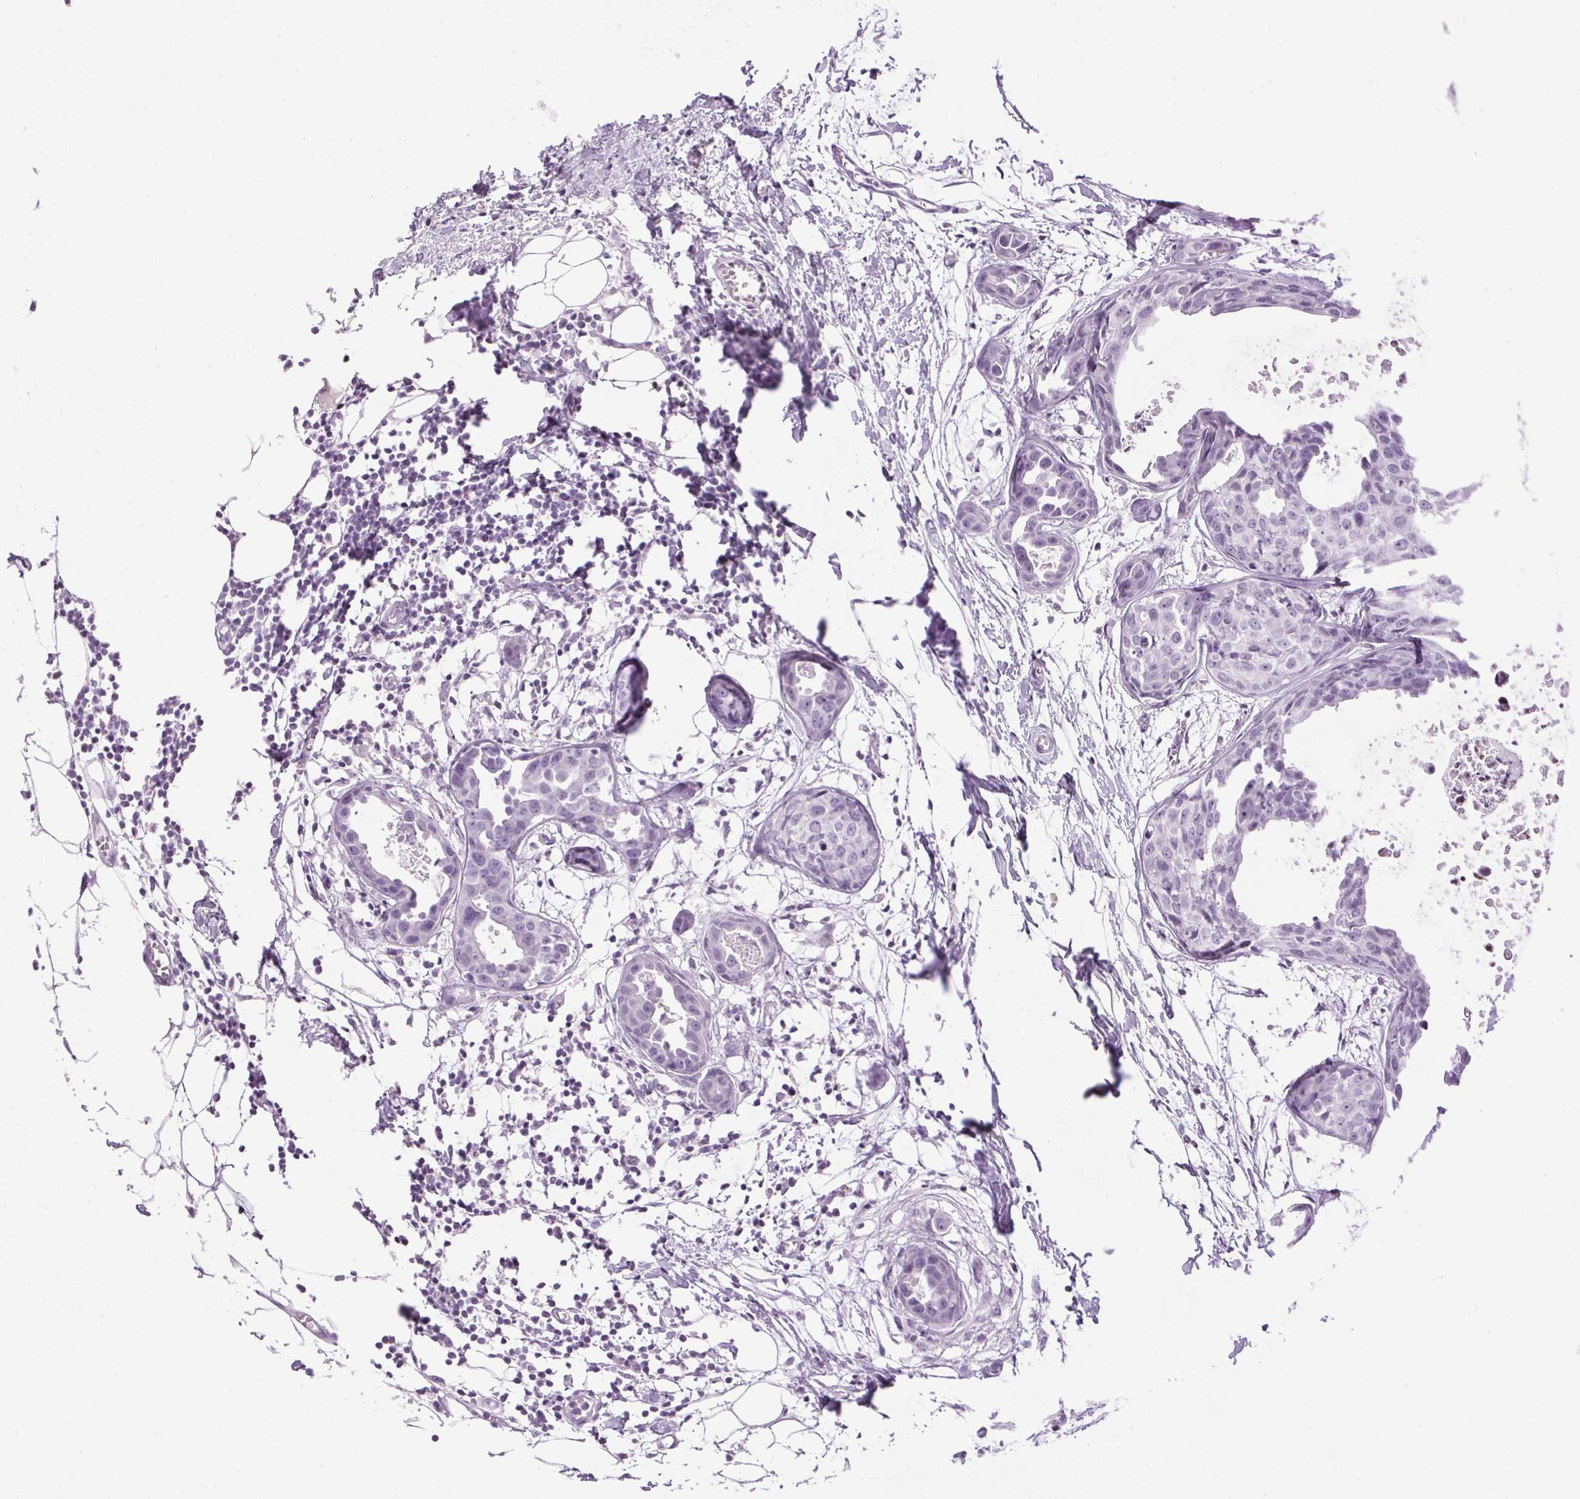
{"staining": {"intensity": "negative", "quantity": "none", "location": "none"}, "tissue": "breast cancer", "cell_type": "Tumor cells", "image_type": "cancer", "snomed": [{"axis": "morphology", "description": "Duct carcinoma"}, {"axis": "topography", "description": "Breast"}], "caption": "IHC image of infiltrating ductal carcinoma (breast) stained for a protein (brown), which demonstrates no expression in tumor cells.", "gene": "TMEM88B", "patient": {"sex": "female", "age": 38}}